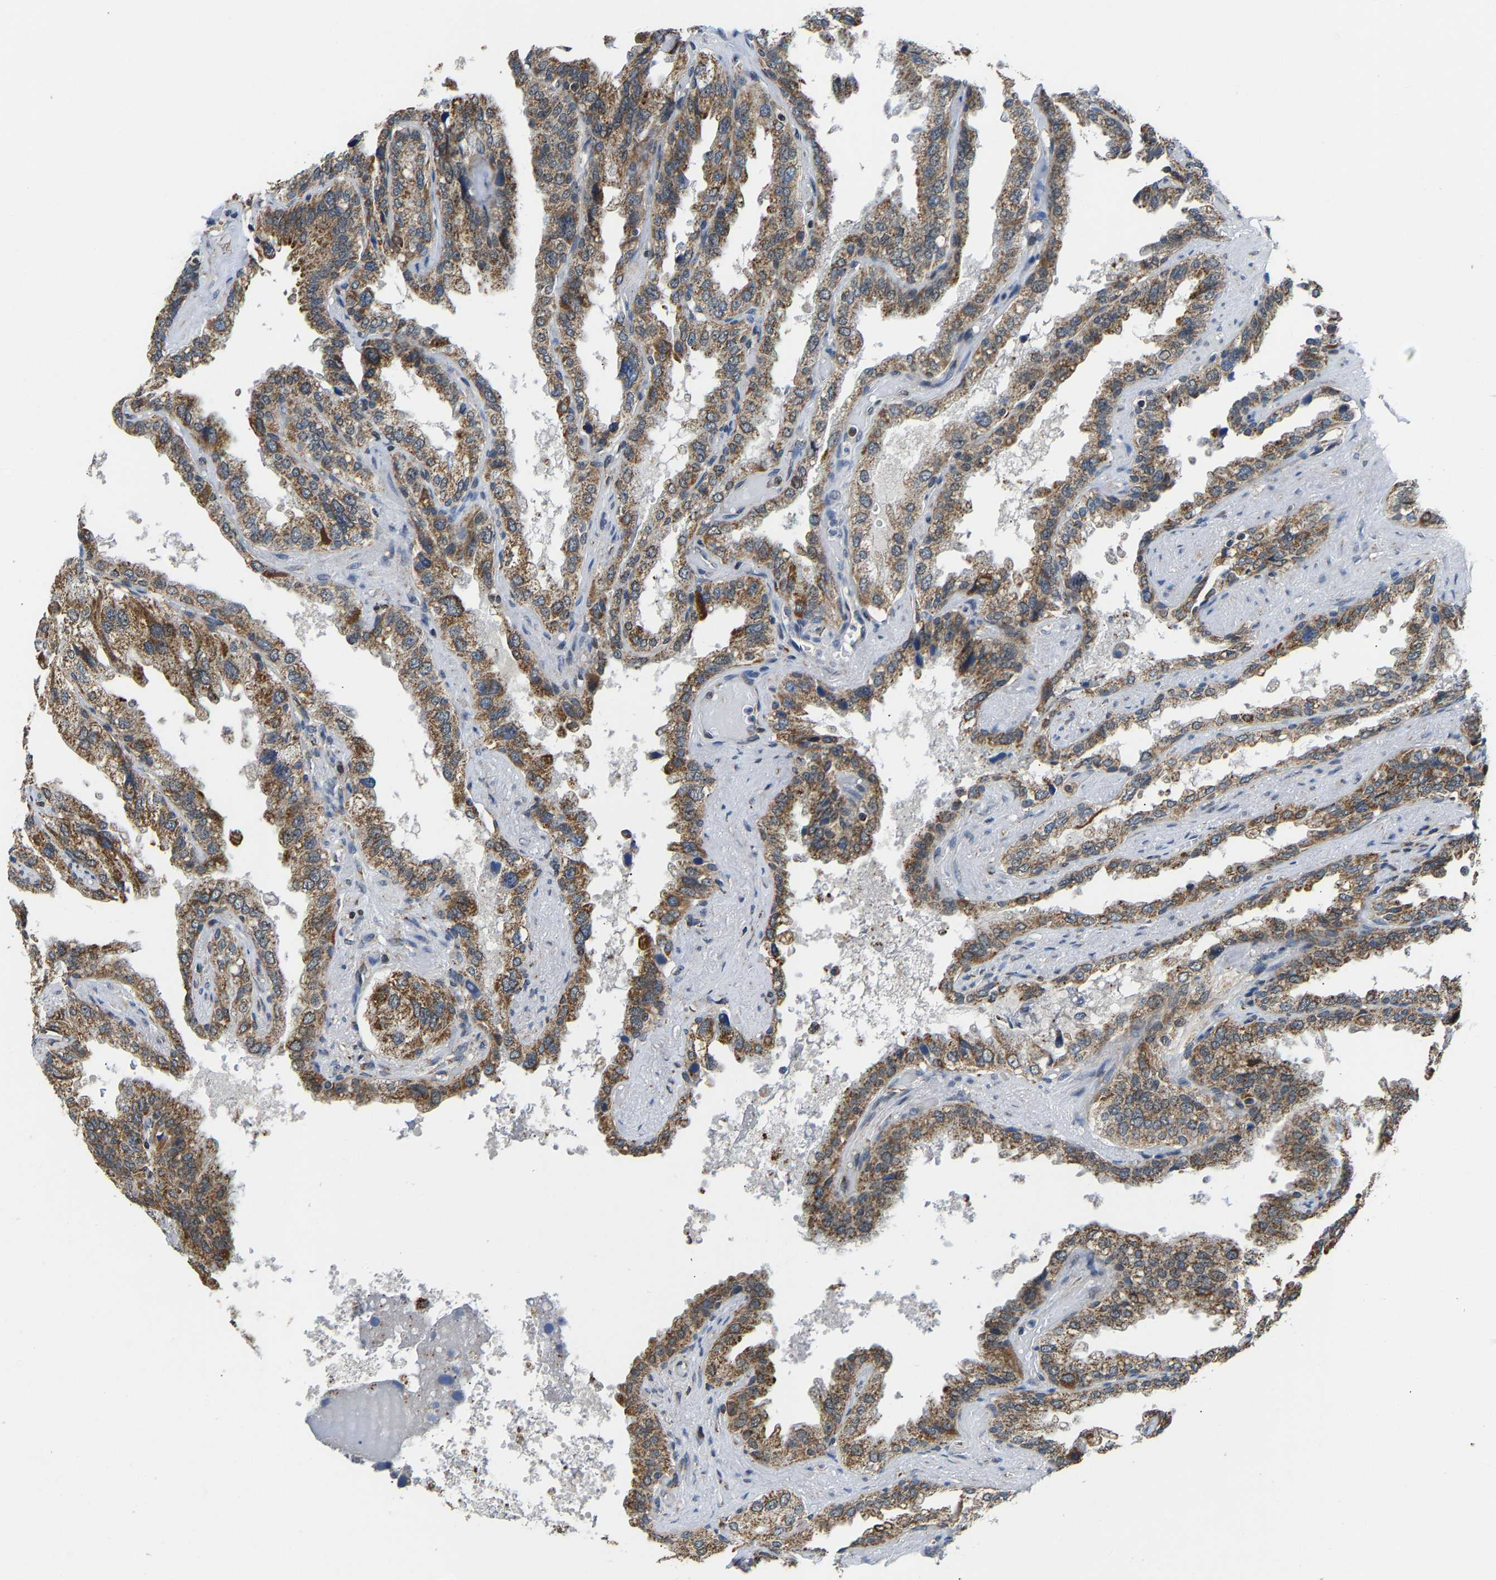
{"staining": {"intensity": "moderate", "quantity": ">75%", "location": "cytoplasmic/membranous"}, "tissue": "seminal vesicle", "cell_type": "Glandular cells", "image_type": "normal", "snomed": [{"axis": "morphology", "description": "Normal tissue, NOS"}, {"axis": "topography", "description": "Seminal veicle"}], "caption": "Protein expression analysis of normal seminal vesicle exhibits moderate cytoplasmic/membranous staining in about >75% of glandular cells. Nuclei are stained in blue.", "gene": "GIMAP7", "patient": {"sex": "male", "age": 68}}